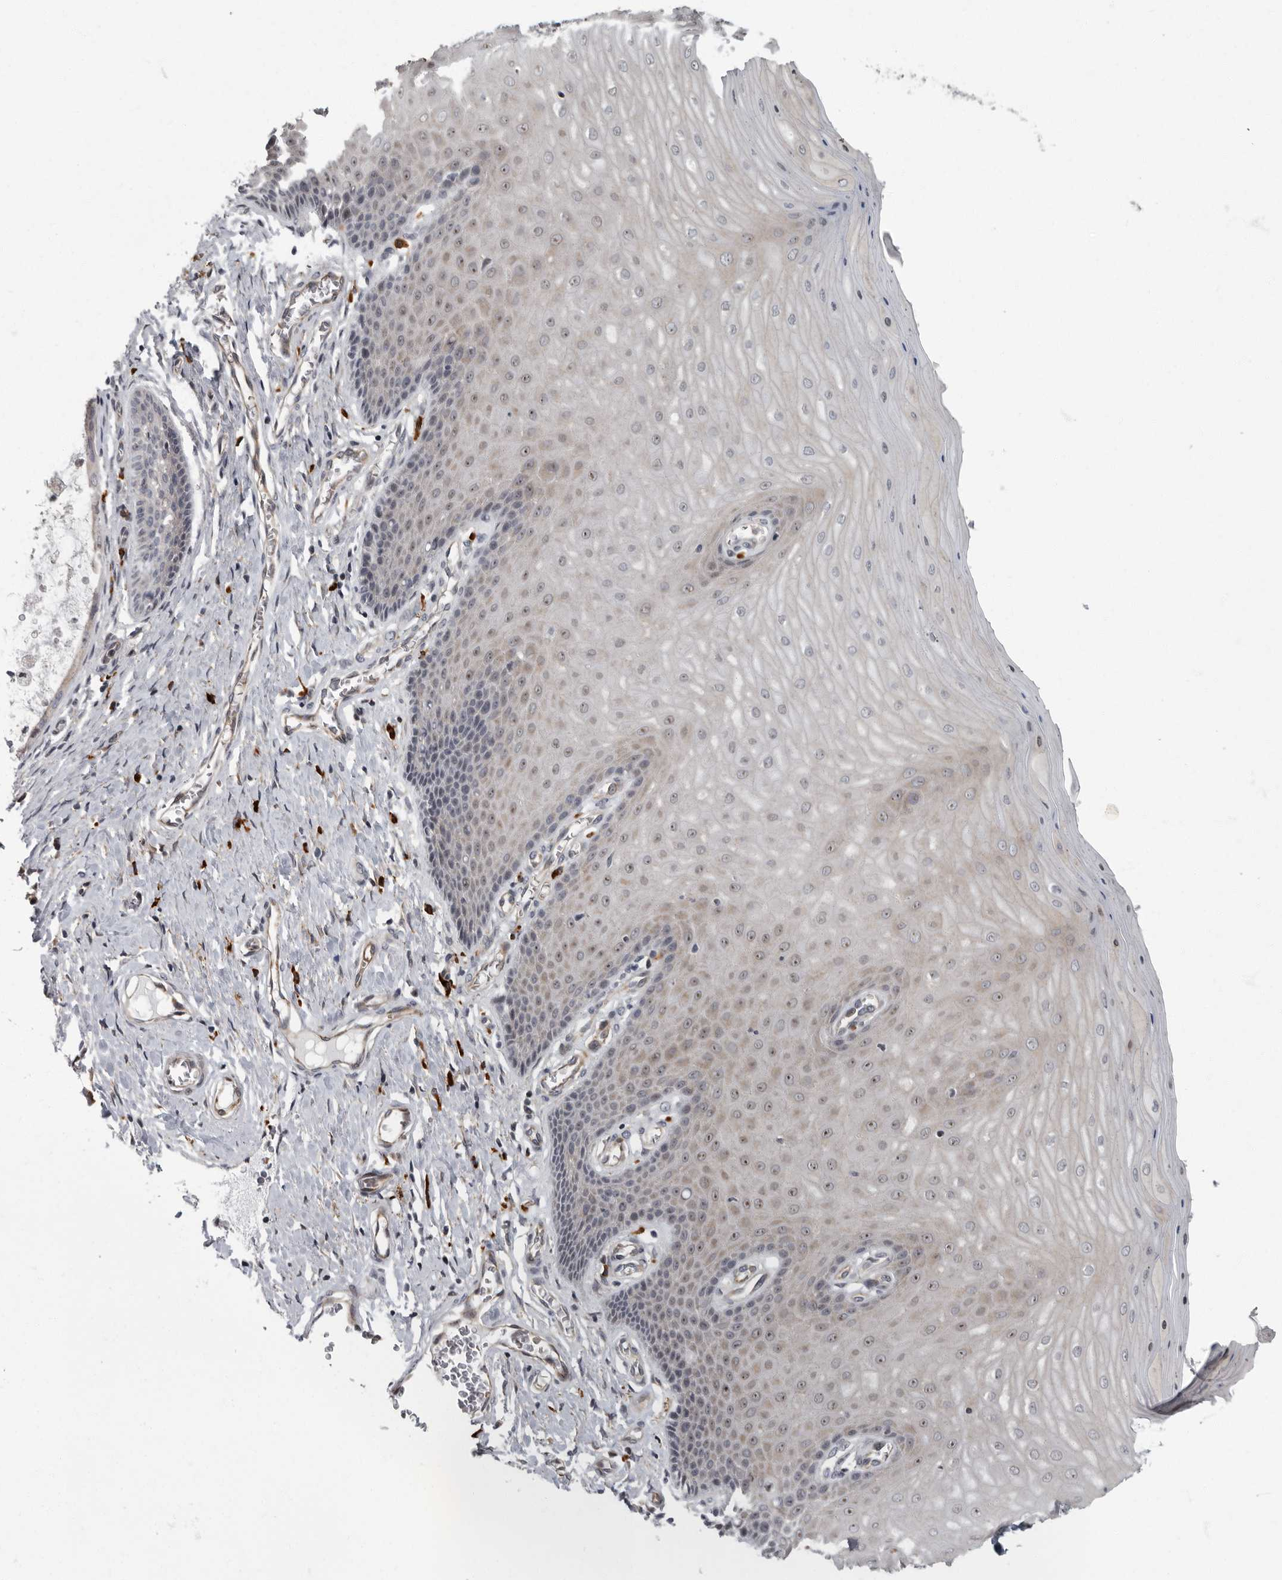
{"staining": {"intensity": "weak", "quantity": ">75%", "location": "cytoplasmic/membranous"}, "tissue": "cervix", "cell_type": "Glandular cells", "image_type": "normal", "snomed": [{"axis": "morphology", "description": "Normal tissue, NOS"}, {"axis": "topography", "description": "Cervix"}], "caption": "High-magnification brightfield microscopy of unremarkable cervix stained with DAB (brown) and counterstained with hematoxylin (blue). glandular cells exhibit weak cytoplasmic/membranous expression is seen in about>75% of cells.", "gene": "PDCD11", "patient": {"sex": "female", "age": 55}}